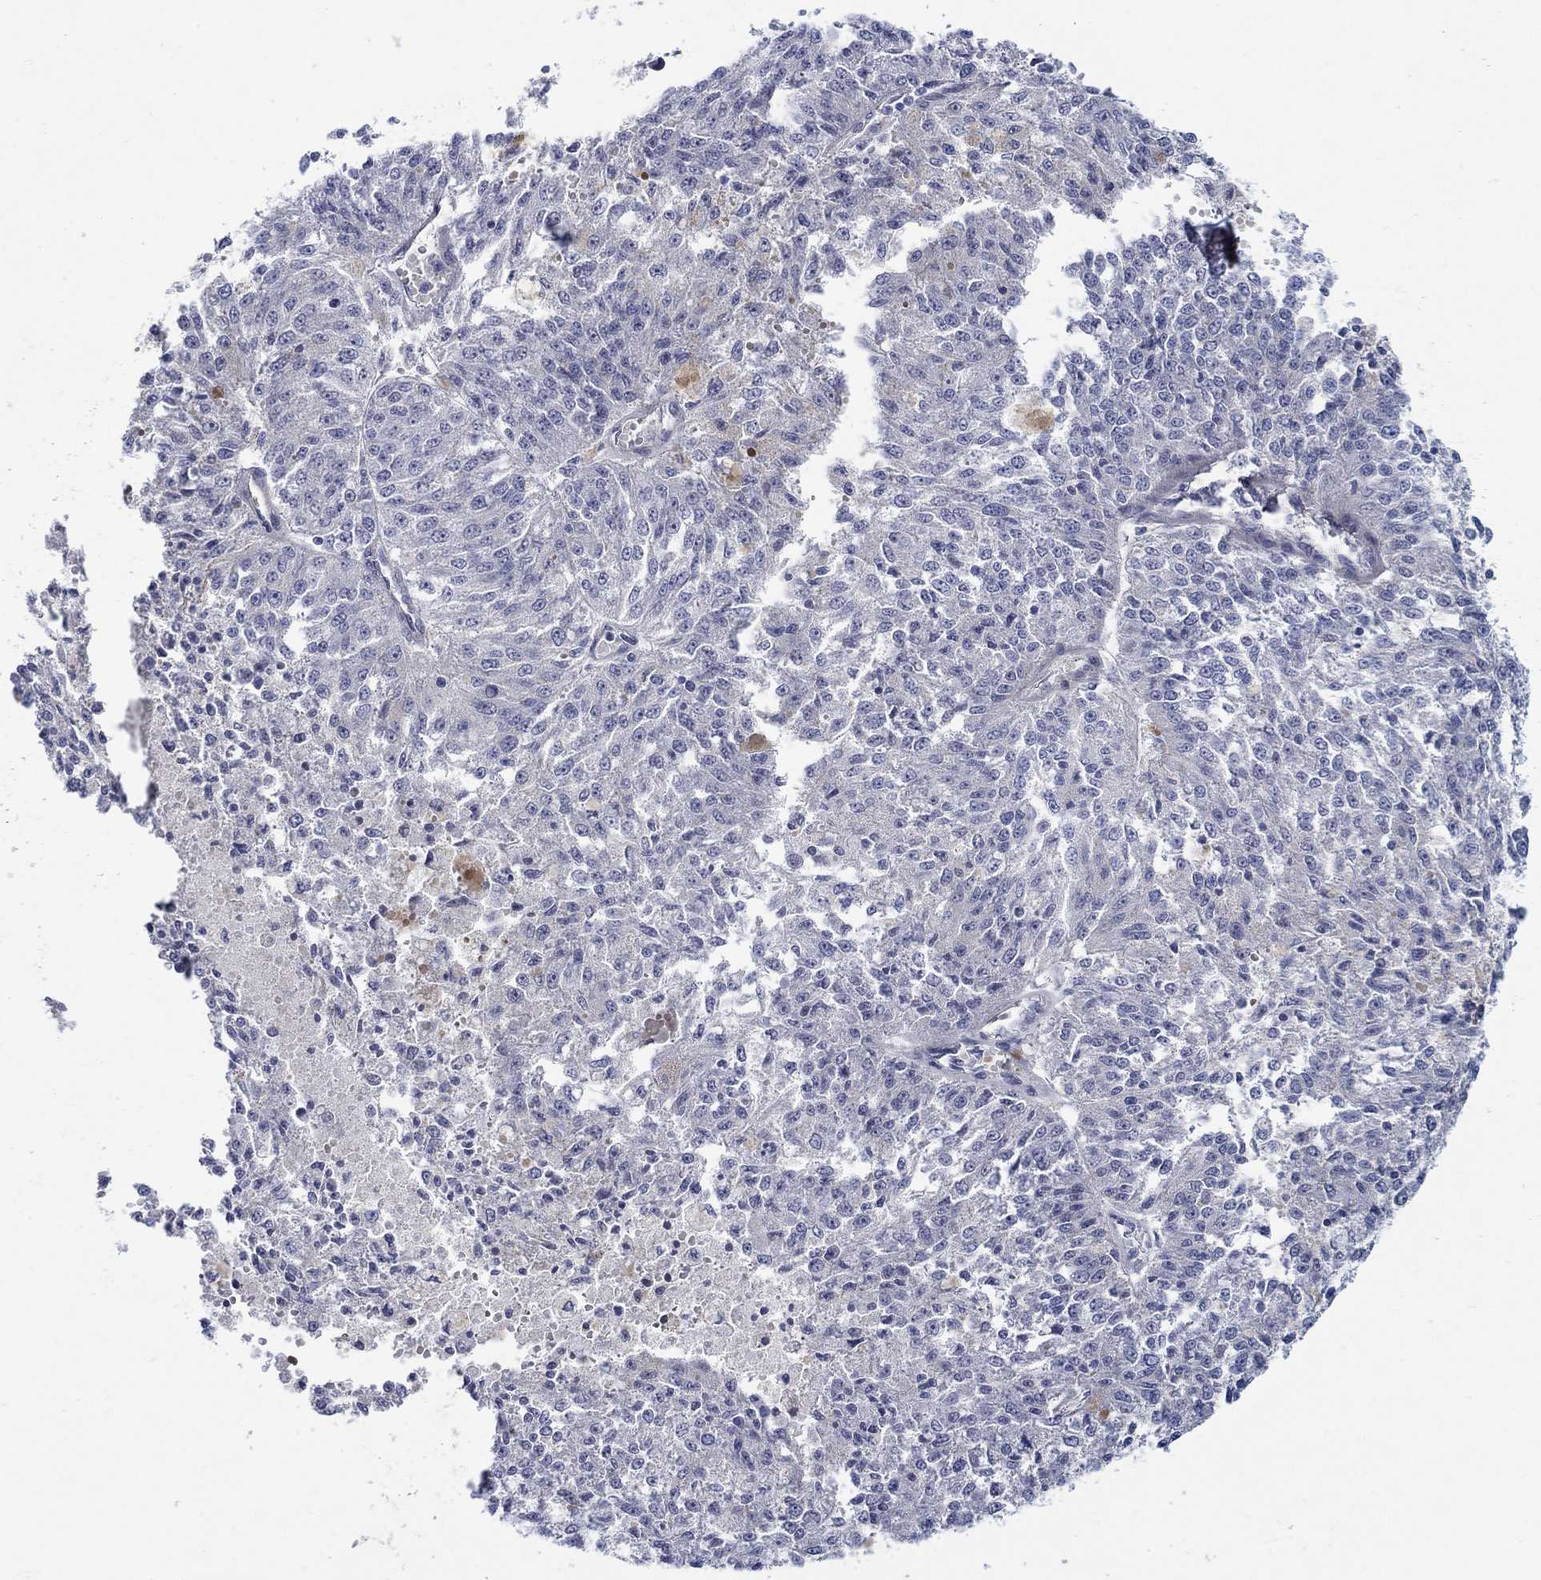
{"staining": {"intensity": "negative", "quantity": "none", "location": "none"}, "tissue": "melanoma", "cell_type": "Tumor cells", "image_type": "cancer", "snomed": [{"axis": "morphology", "description": "Malignant melanoma, Metastatic site"}, {"axis": "topography", "description": "Lymph node"}], "caption": "Tumor cells show no significant protein expression in malignant melanoma (metastatic site). (Brightfield microscopy of DAB IHC at high magnification).", "gene": "SCN7A", "patient": {"sex": "female", "age": 64}}